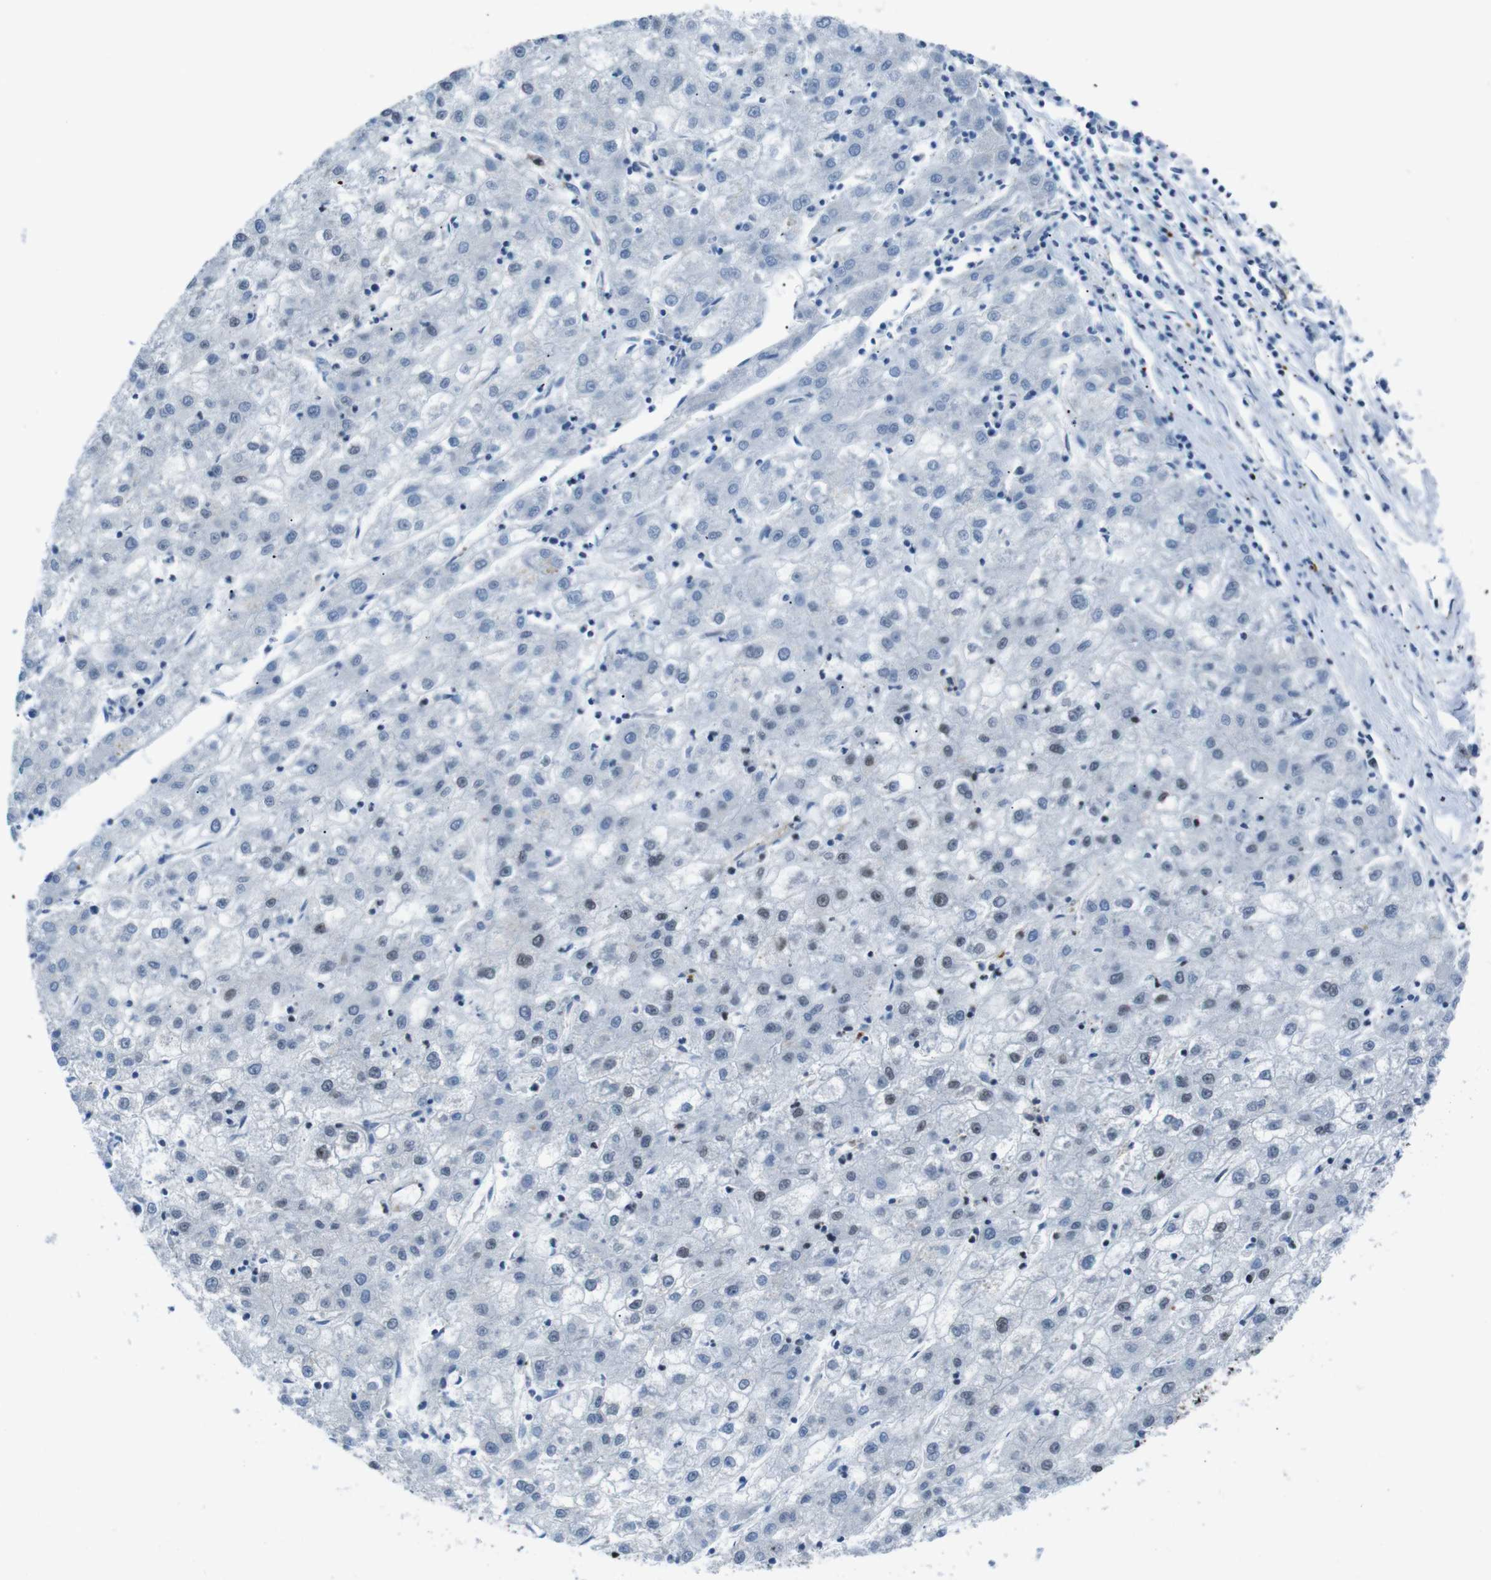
{"staining": {"intensity": "weak", "quantity": "<25%", "location": "nuclear"}, "tissue": "liver cancer", "cell_type": "Tumor cells", "image_type": "cancer", "snomed": [{"axis": "morphology", "description": "Carcinoma, Hepatocellular, NOS"}, {"axis": "topography", "description": "Liver"}], "caption": "Human liver hepatocellular carcinoma stained for a protein using immunohistochemistry (IHC) displays no staining in tumor cells.", "gene": "HNRNPU", "patient": {"sex": "male", "age": 72}}